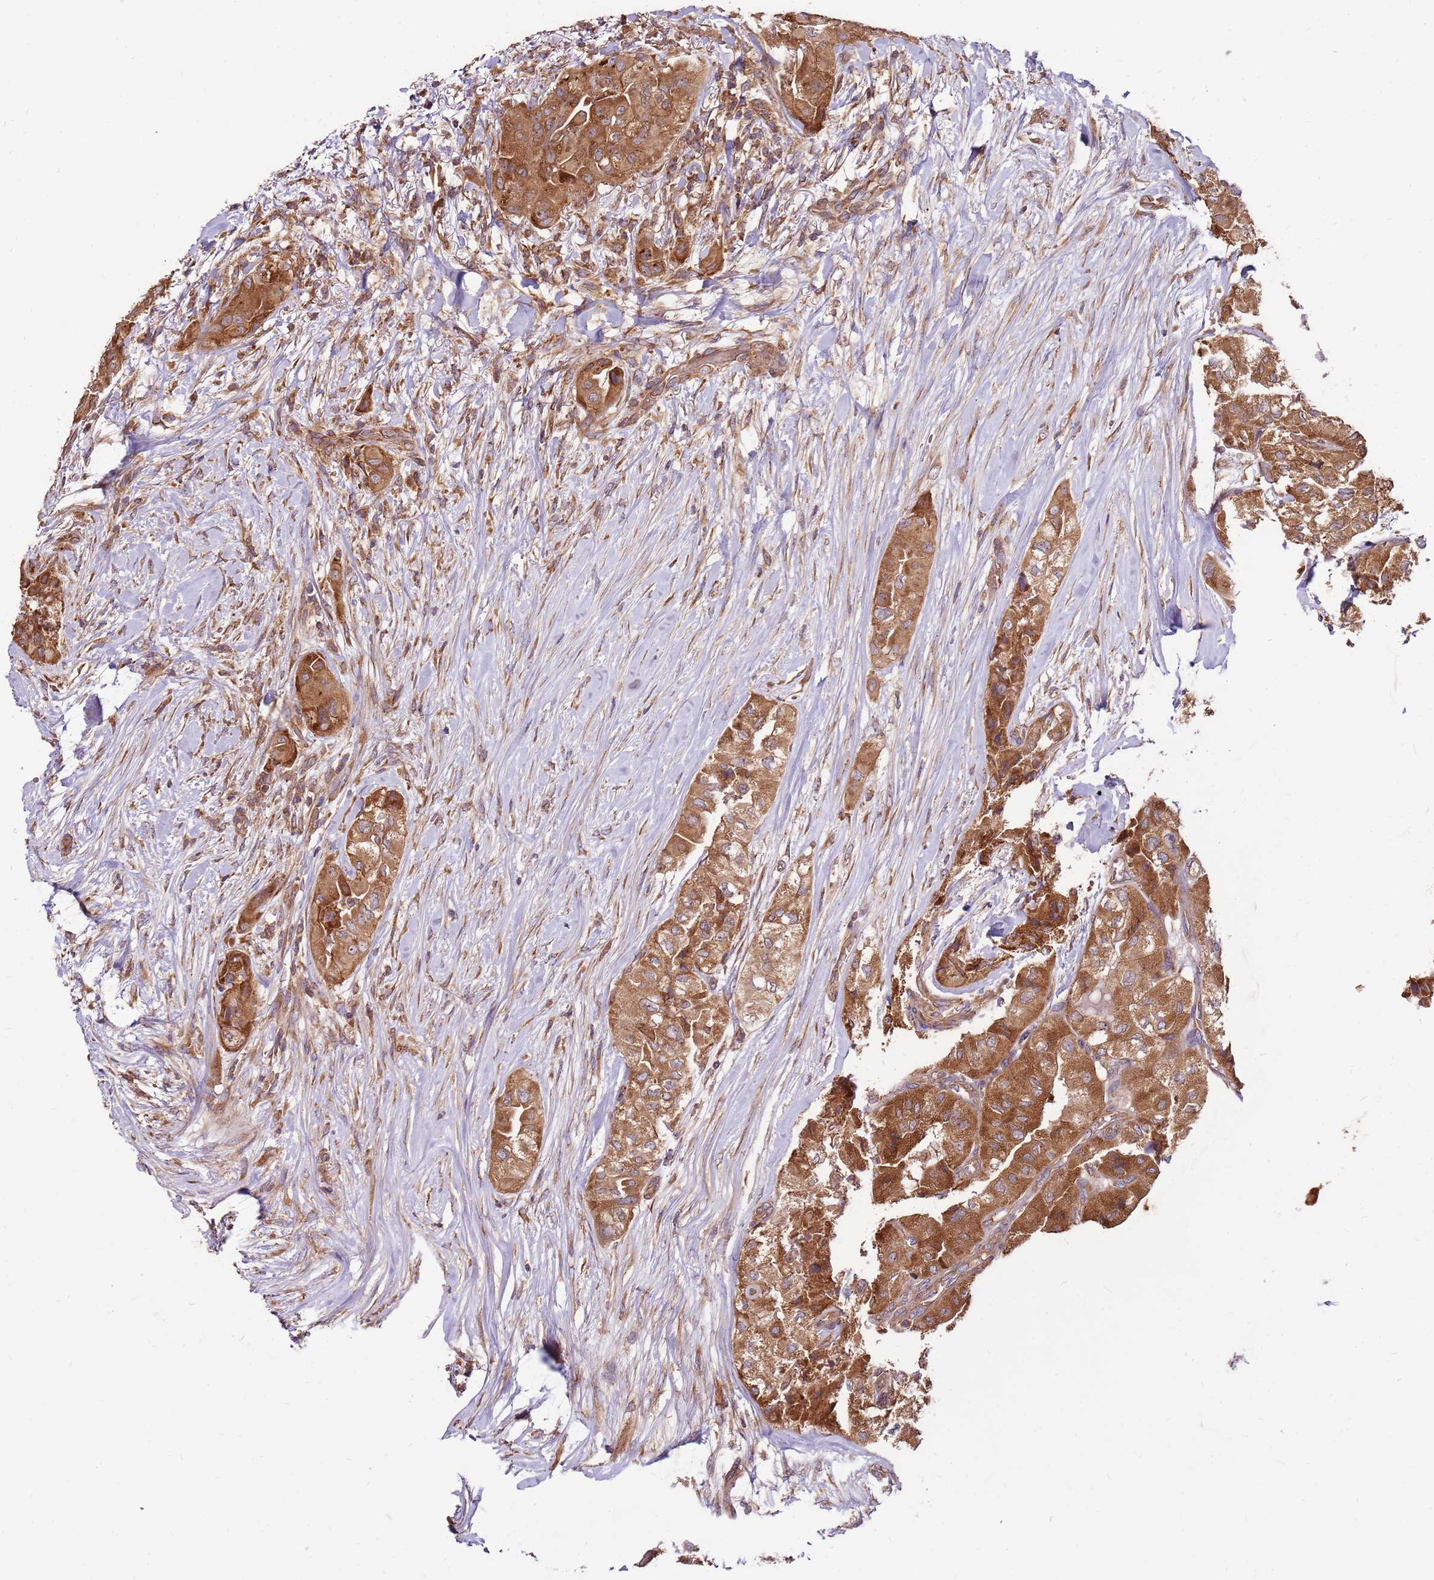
{"staining": {"intensity": "strong", "quantity": ">75%", "location": "cytoplasmic/membranous"}, "tissue": "thyroid cancer", "cell_type": "Tumor cells", "image_type": "cancer", "snomed": [{"axis": "morphology", "description": "Papillary adenocarcinoma, NOS"}, {"axis": "topography", "description": "Thyroid gland"}], "caption": "Human papillary adenocarcinoma (thyroid) stained with a brown dye demonstrates strong cytoplasmic/membranous positive expression in approximately >75% of tumor cells.", "gene": "SLC44A5", "patient": {"sex": "female", "age": 59}}